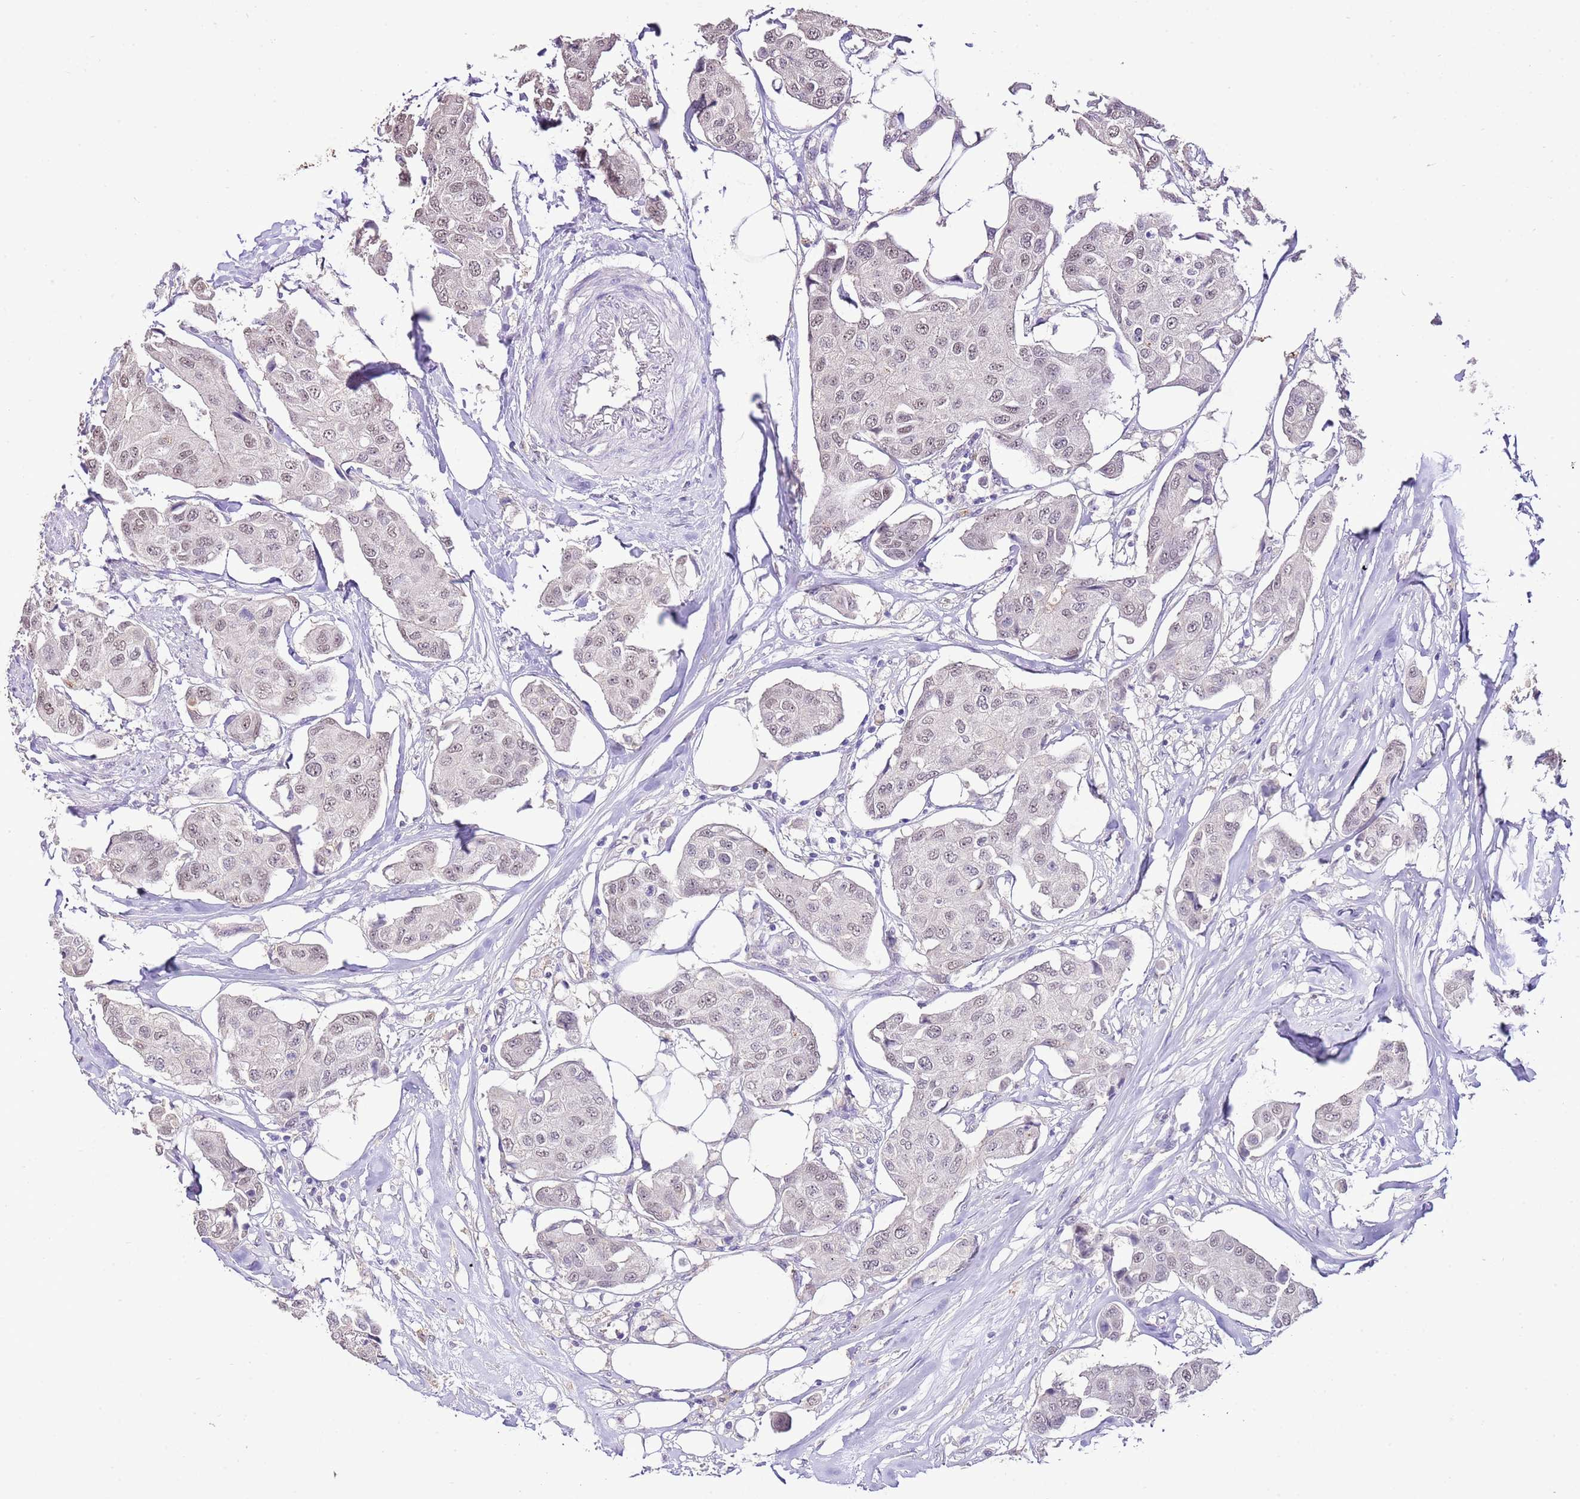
{"staining": {"intensity": "weak", "quantity": ">75%", "location": "nuclear"}, "tissue": "breast cancer", "cell_type": "Tumor cells", "image_type": "cancer", "snomed": [{"axis": "morphology", "description": "Duct carcinoma"}, {"axis": "topography", "description": "Breast"}, {"axis": "topography", "description": "Lymph node"}], "caption": "Protein expression analysis of breast invasive ductal carcinoma demonstrates weak nuclear staining in approximately >75% of tumor cells.", "gene": "IZUMO4", "patient": {"sex": "female", "age": 80}}